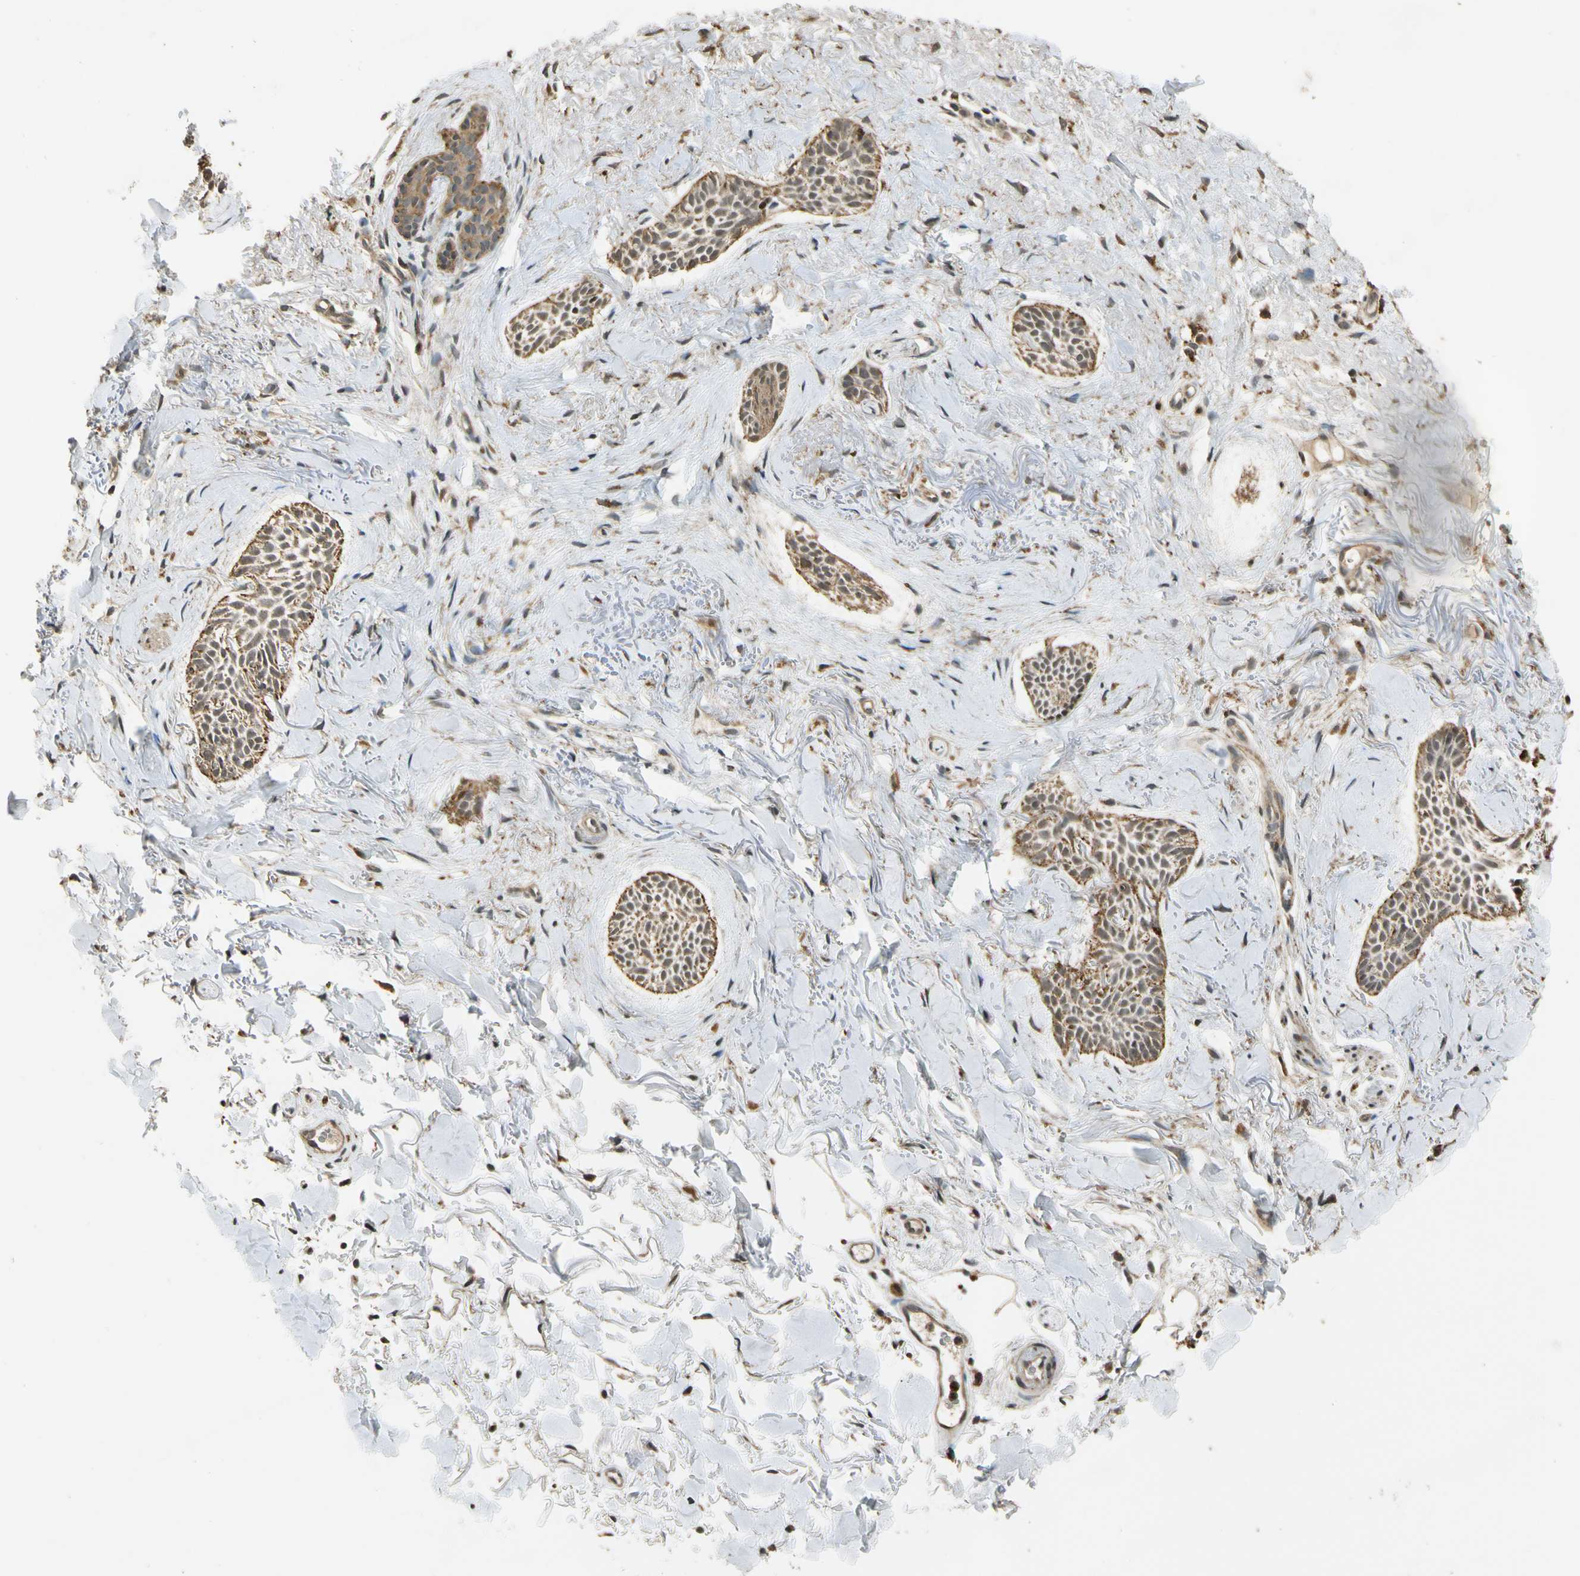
{"staining": {"intensity": "moderate", "quantity": ">75%", "location": "cytoplasmic/membranous"}, "tissue": "skin cancer", "cell_type": "Tumor cells", "image_type": "cancer", "snomed": [{"axis": "morphology", "description": "Normal tissue, NOS"}, {"axis": "morphology", "description": "Basal cell carcinoma"}, {"axis": "topography", "description": "Skin"}], "caption": "Protein expression analysis of human skin cancer reveals moderate cytoplasmic/membranous staining in about >75% of tumor cells.", "gene": "LAMTOR1", "patient": {"sex": "female", "age": 84}}